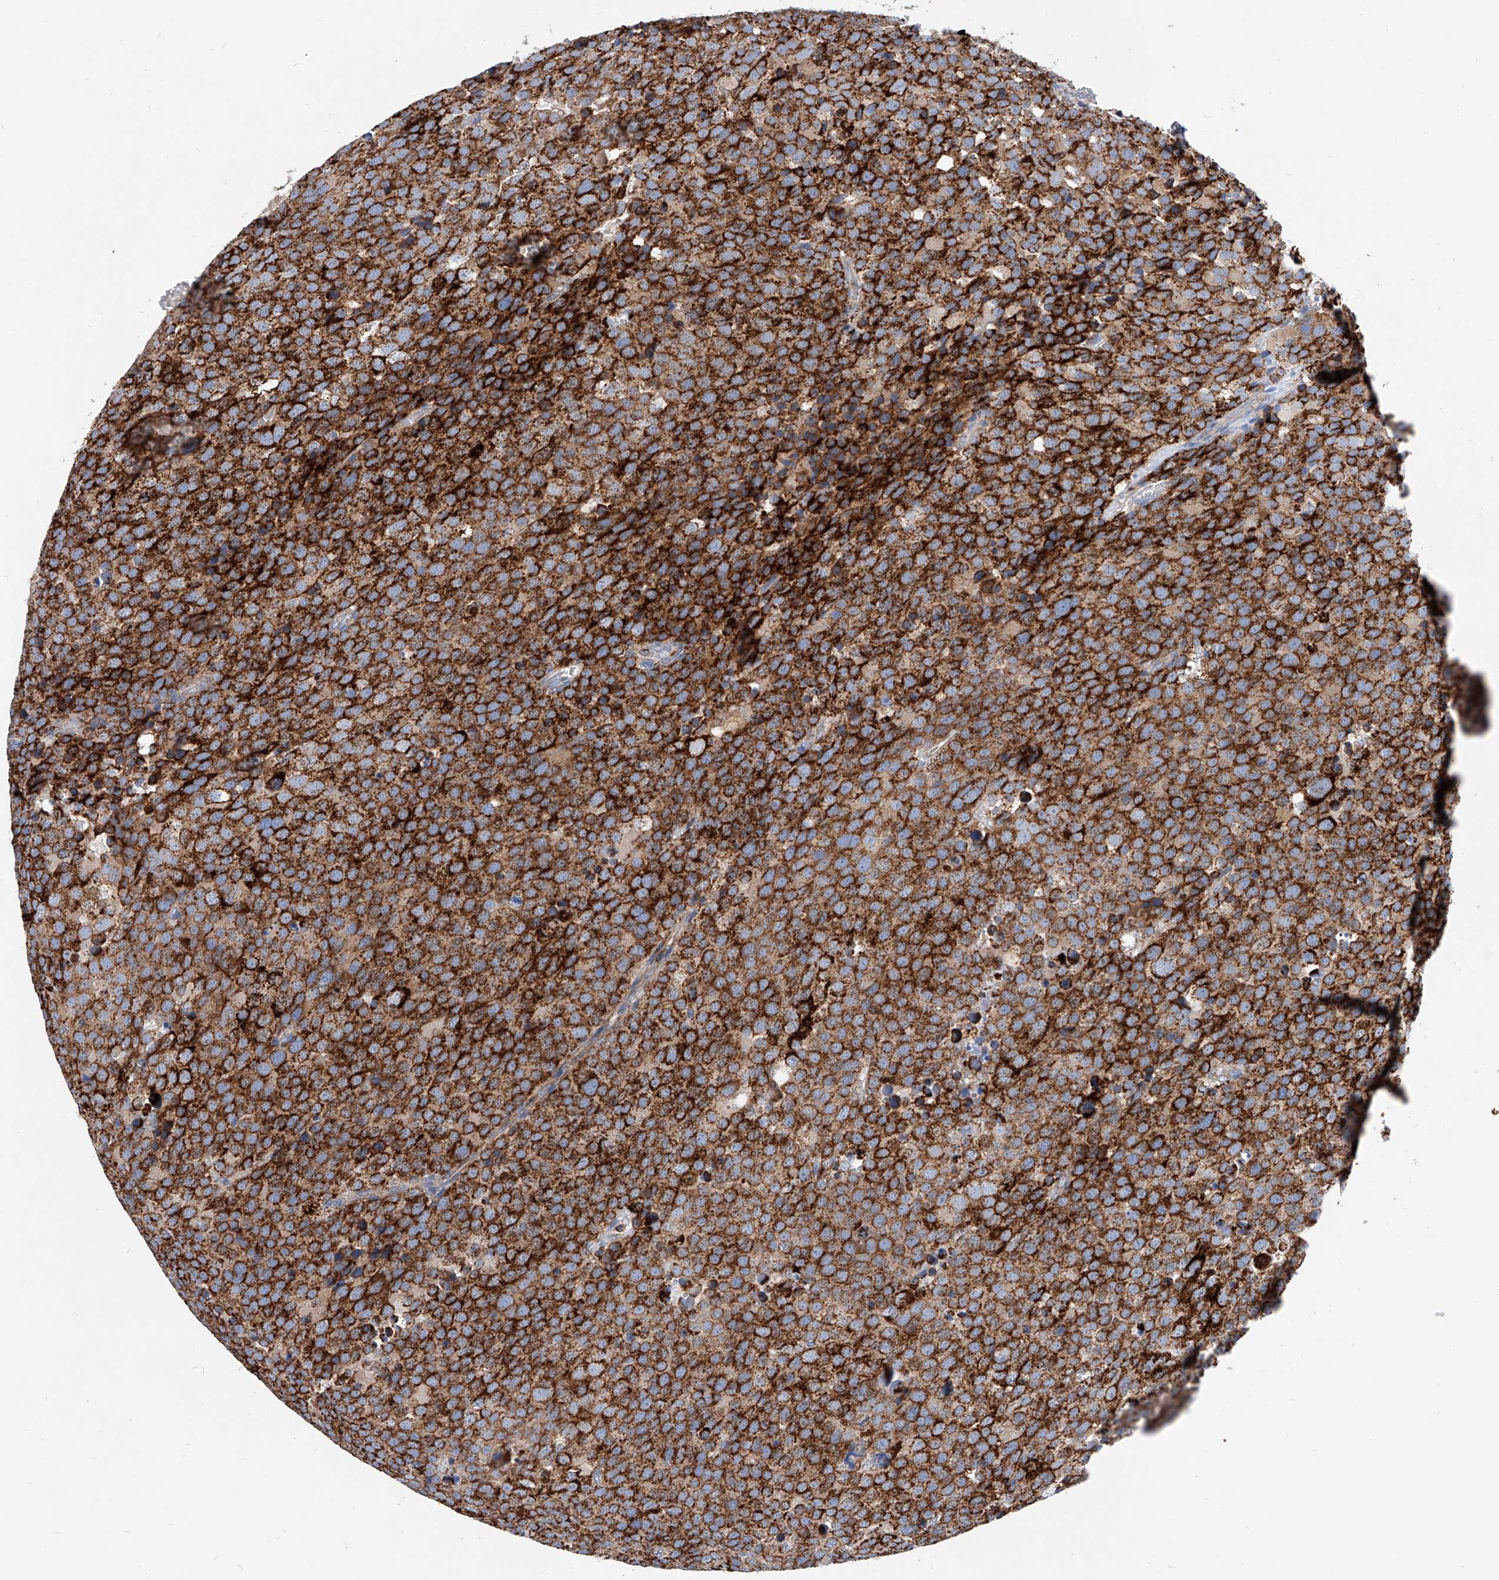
{"staining": {"intensity": "strong", "quantity": ">75%", "location": "cytoplasmic/membranous"}, "tissue": "testis cancer", "cell_type": "Tumor cells", "image_type": "cancer", "snomed": [{"axis": "morphology", "description": "Seminoma, NOS"}, {"axis": "topography", "description": "Testis"}], "caption": "Brown immunohistochemical staining in testis cancer (seminoma) reveals strong cytoplasmic/membranous positivity in approximately >75% of tumor cells.", "gene": "CPNE5", "patient": {"sex": "male", "age": 71}}